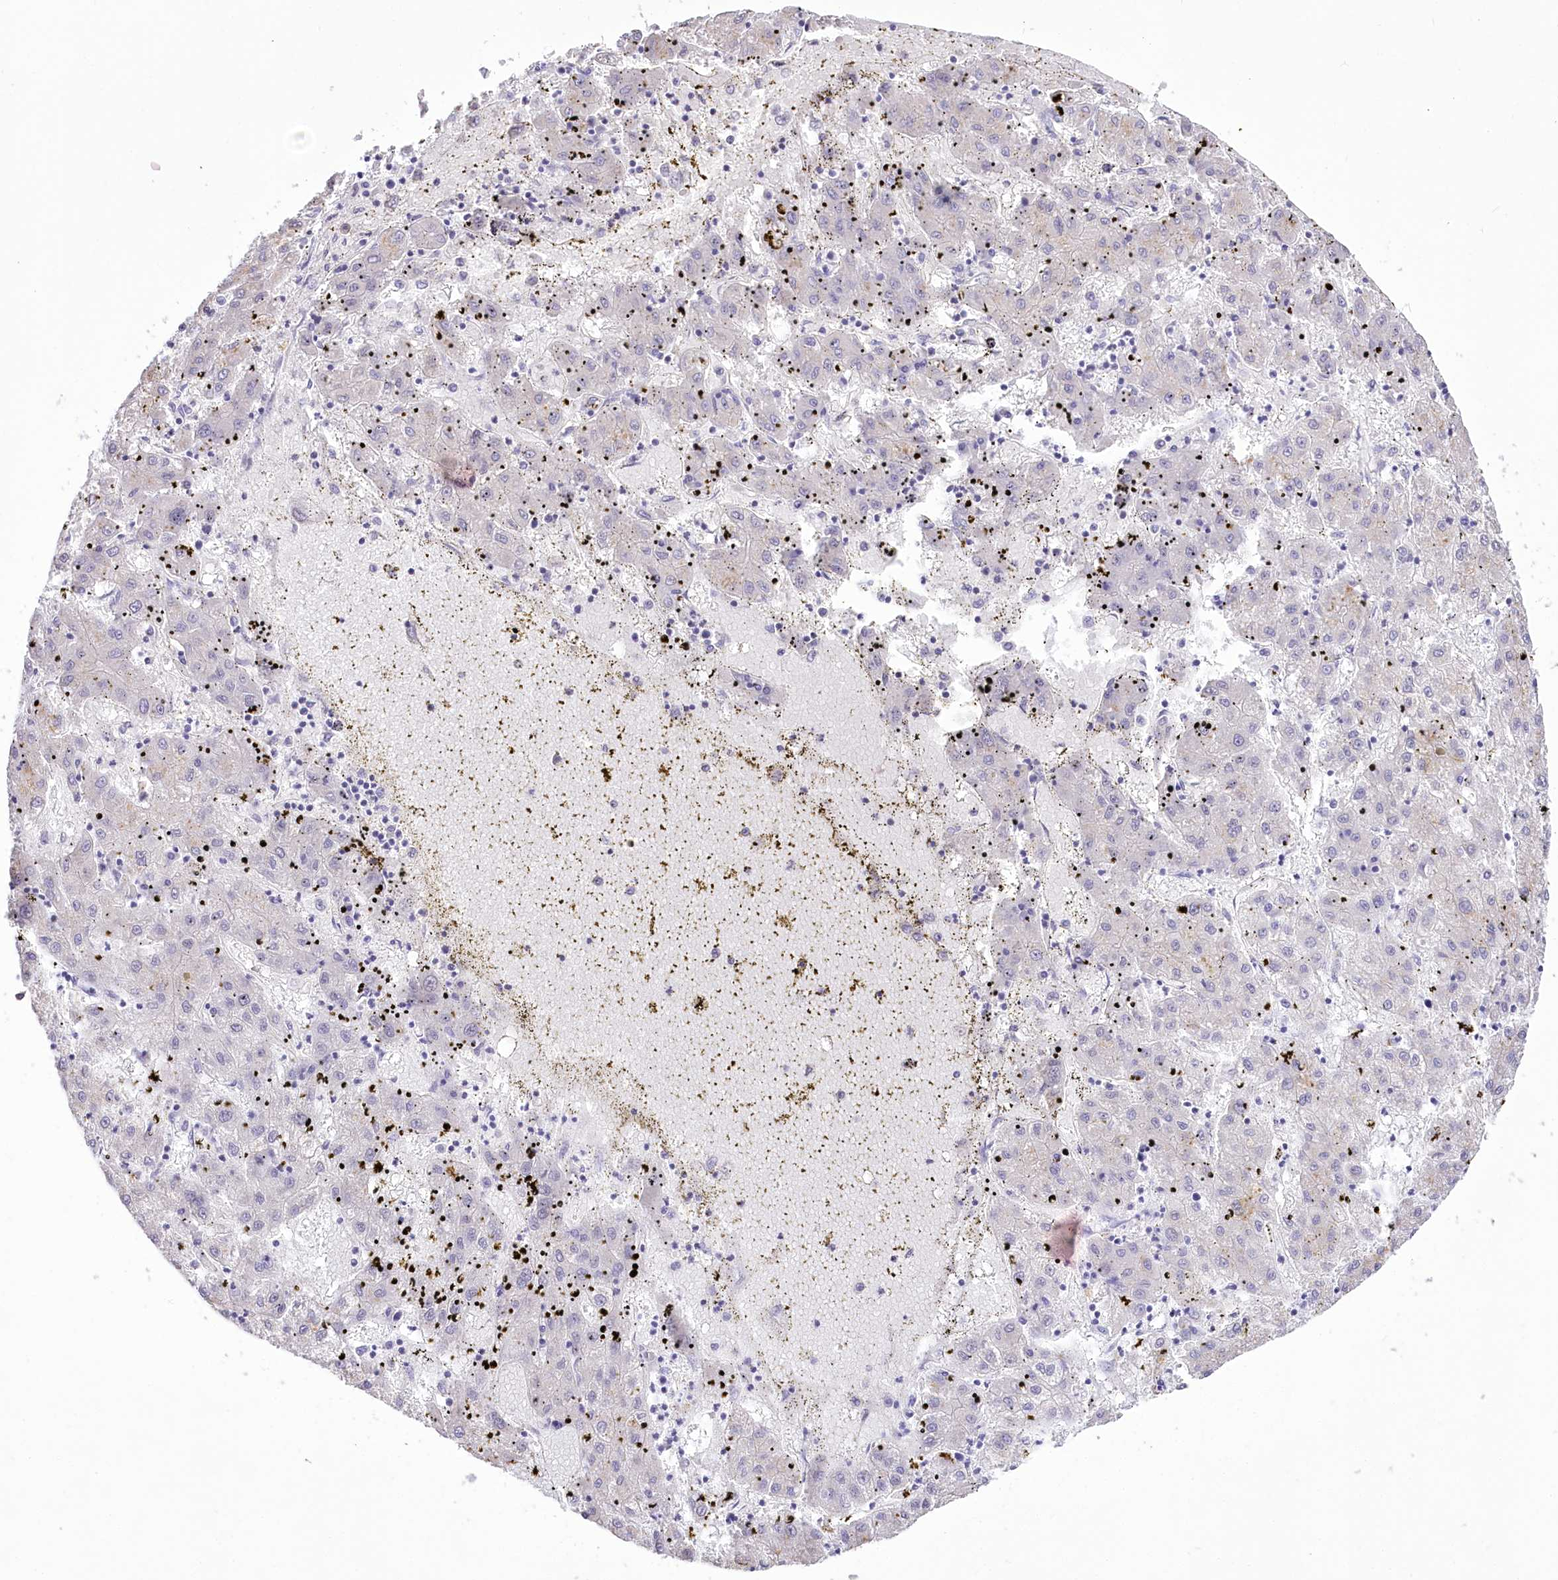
{"staining": {"intensity": "negative", "quantity": "none", "location": "none"}, "tissue": "liver cancer", "cell_type": "Tumor cells", "image_type": "cancer", "snomed": [{"axis": "morphology", "description": "Carcinoma, Hepatocellular, NOS"}, {"axis": "topography", "description": "Liver"}], "caption": "Immunohistochemistry of hepatocellular carcinoma (liver) exhibits no expression in tumor cells. Nuclei are stained in blue.", "gene": "SYNPO2", "patient": {"sex": "male", "age": 72}}